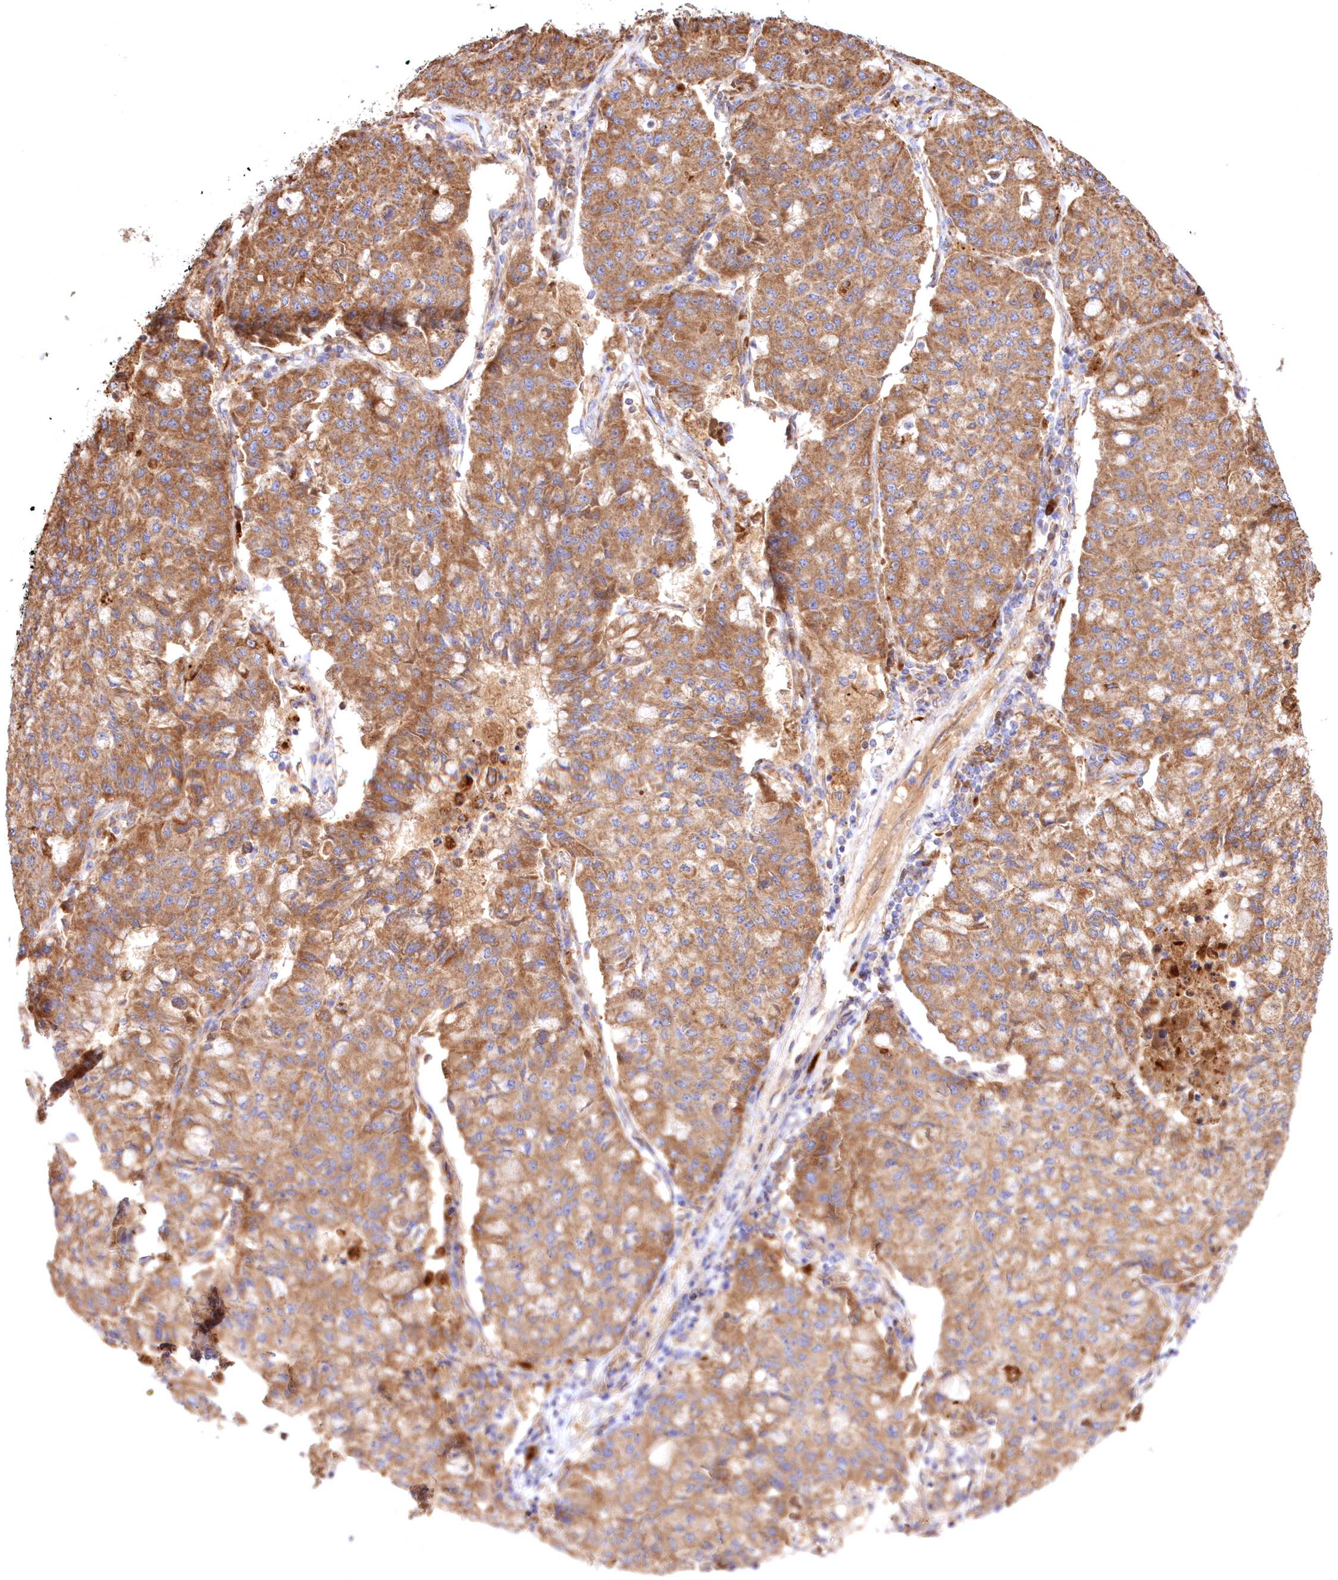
{"staining": {"intensity": "moderate", "quantity": ">75%", "location": "cytoplasmic/membranous"}, "tissue": "lung cancer", "cell_type": "Tumor cells", "image_type": "cancer", "snomed": [{"axis": "morphology", "description": "Squamous cell carcinoma, NOS"}, {"axis": "topography", "description": "Lung"}], "caption": "Immunohistochemical staining of lung cancer (squamous cell carcinoma) exhibits medium levels of moderate cytoplasmic/membranous protein positivity in approximately >75% of tumor cells. (IHC, brightfield microscopy, high magnification).", "gene": "FCHO2", "patient": {"sex": "male", "age": 74}}